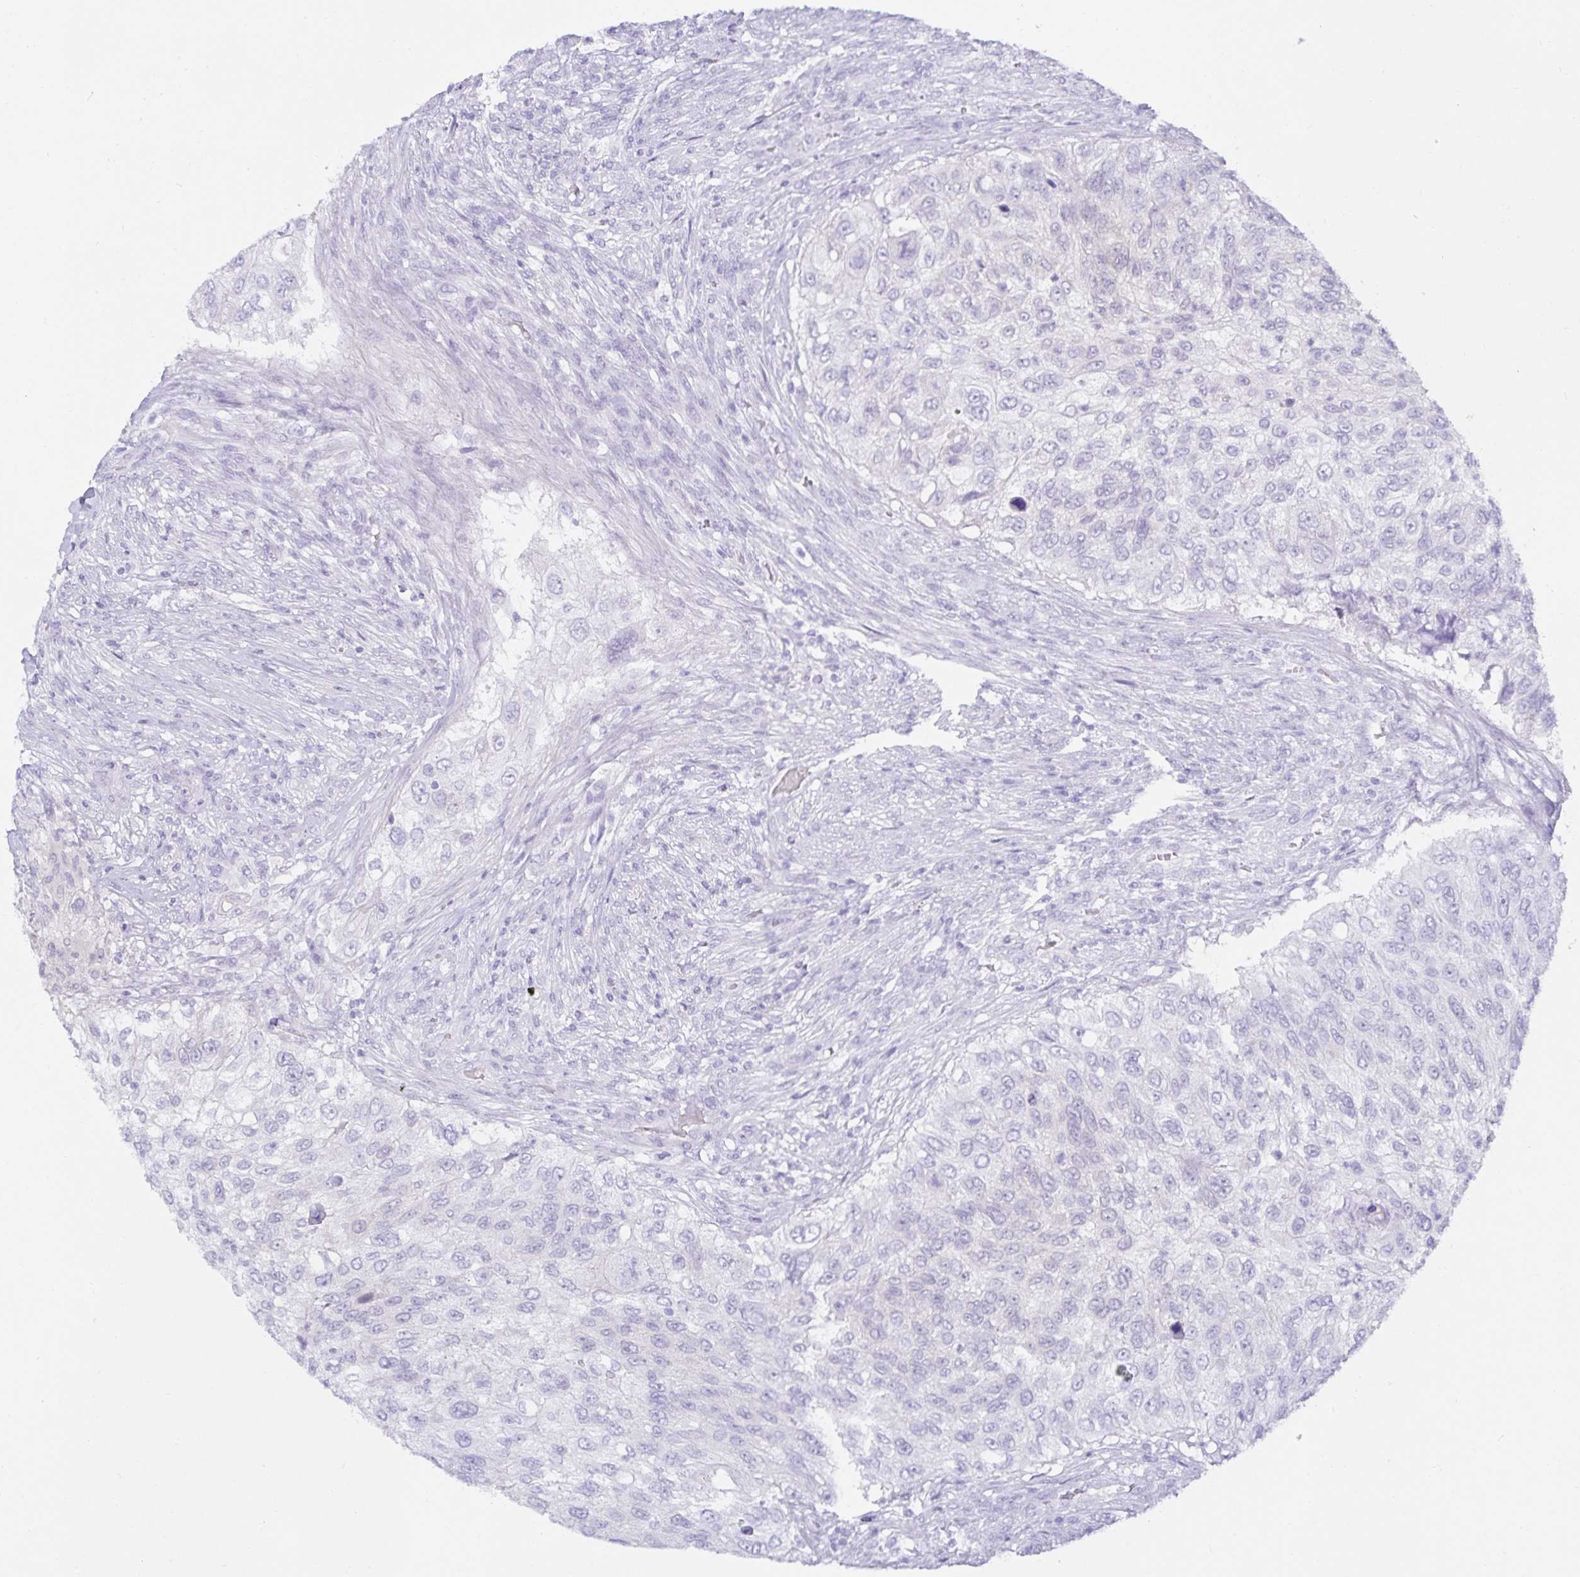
{"staining": {"intensity": "negative", "quantity": "none", "location": "none"}, "tissue": "urothelial cancer", "cell_type": "Tumor cells", "image_type": "cancer", "snomed": [{"axis": "morphology", "description": "Urothelial carcinoma, High grade"}, {"axis": "topography", "description": "Urinary bladder"}], "caption": "Immunohistochemical staining of high-grade urothelial carcinoma shows no significant positivity in tumor cells. (DAB IHC visualized using brightfield microscopy, high magnification).", "gene": "MON2", "patient": {"sex": "female", "age": 60}}